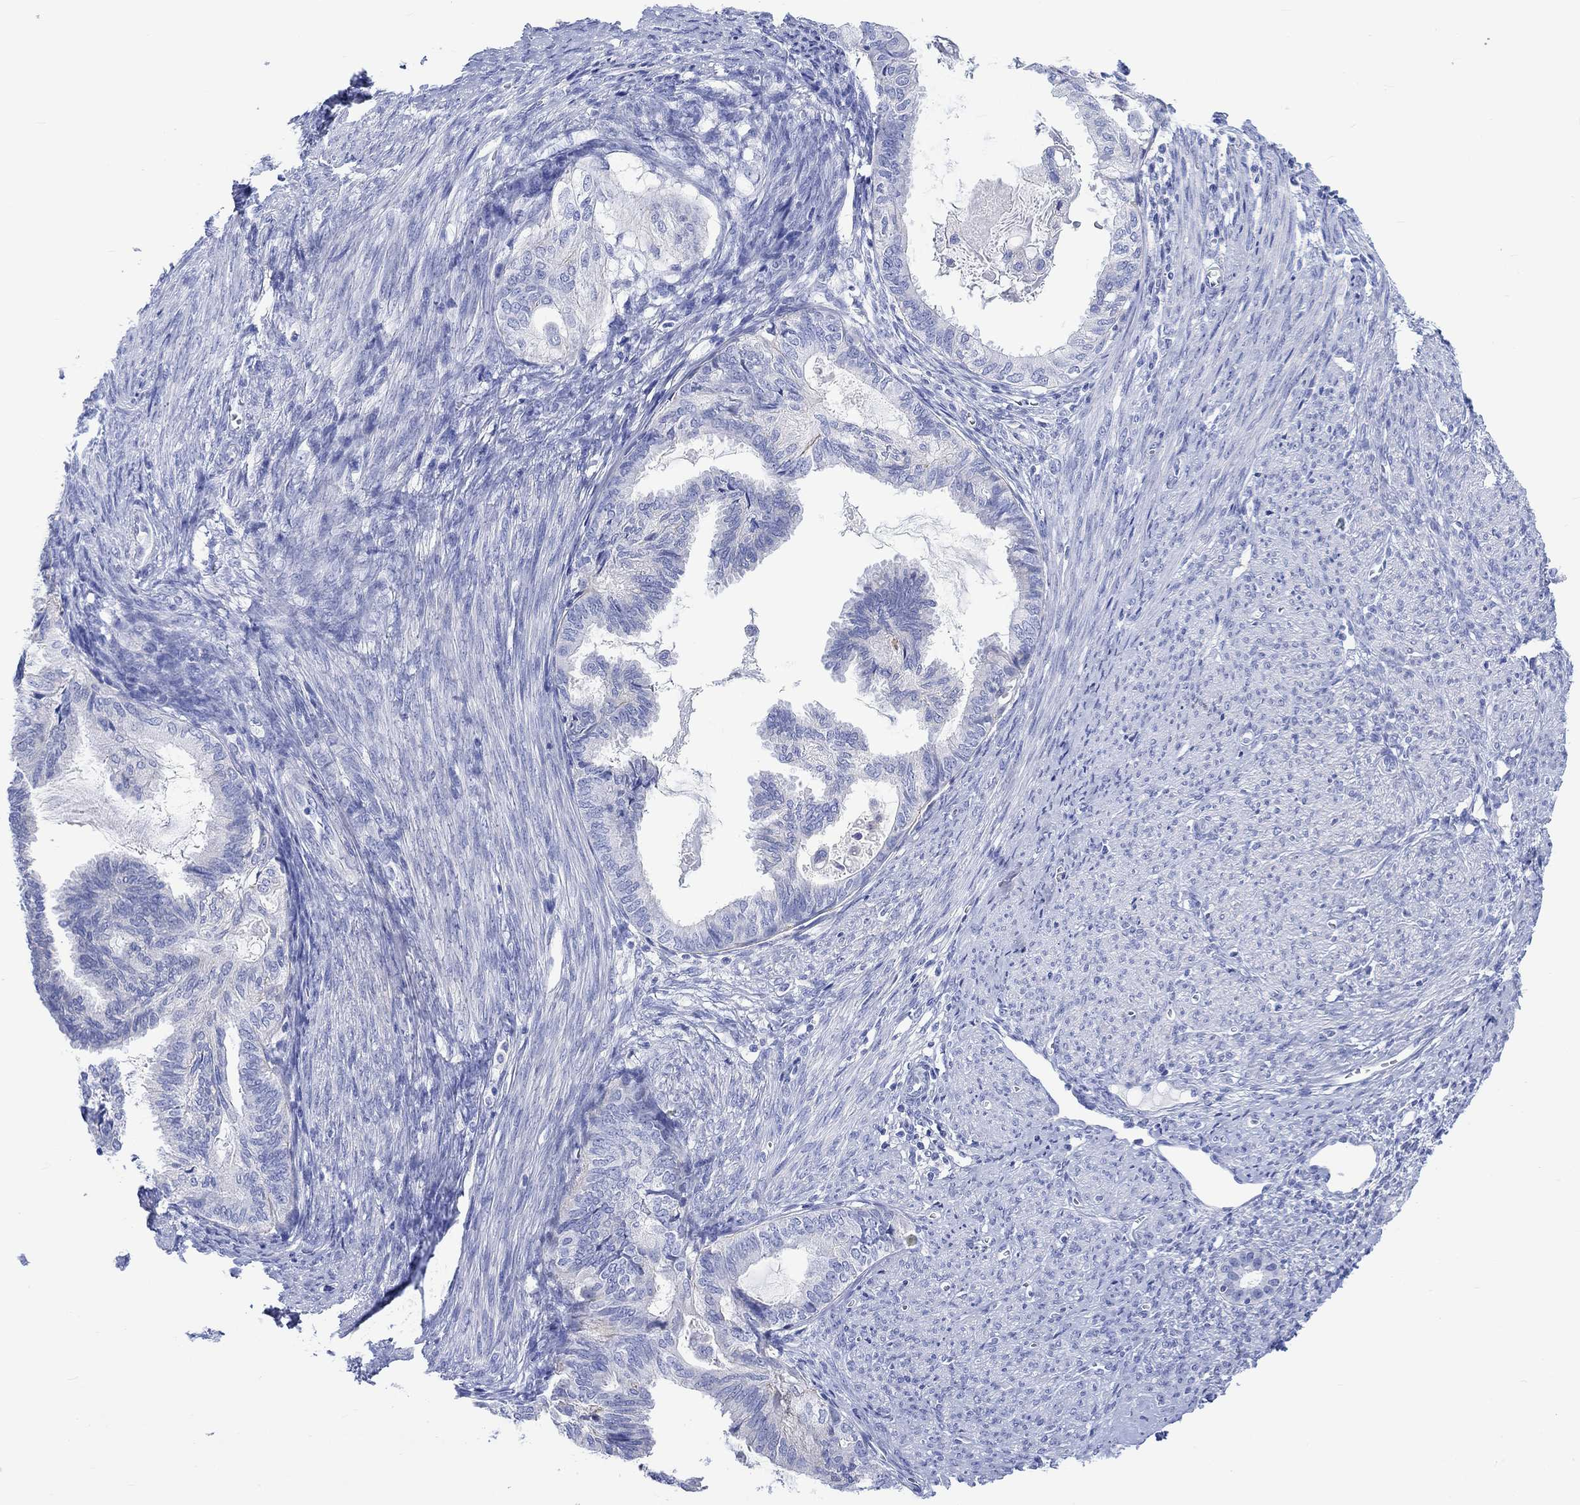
{"staining": {"intensity": "negative", "quantity": "none", "location": "none"}, "tissue": "endometrial cancer", "cell_type": "Tumor cells", "image_type": "cancer", "snomed": [{"axis": "morphology", "description": "Adenocarcinoma, NOS"}, {"axis": "topography", "description": "Endometrium"}], "caption": "Immunohistochemistry histopathology image of neoplastic tissue: human endometrial cancer stained with DAB (3,3'-diaminobenzidine) exhibits no significant protein expression in tumor cells.", "gene": "REEP6", "patient": {"sex": "female", "age": 86}}